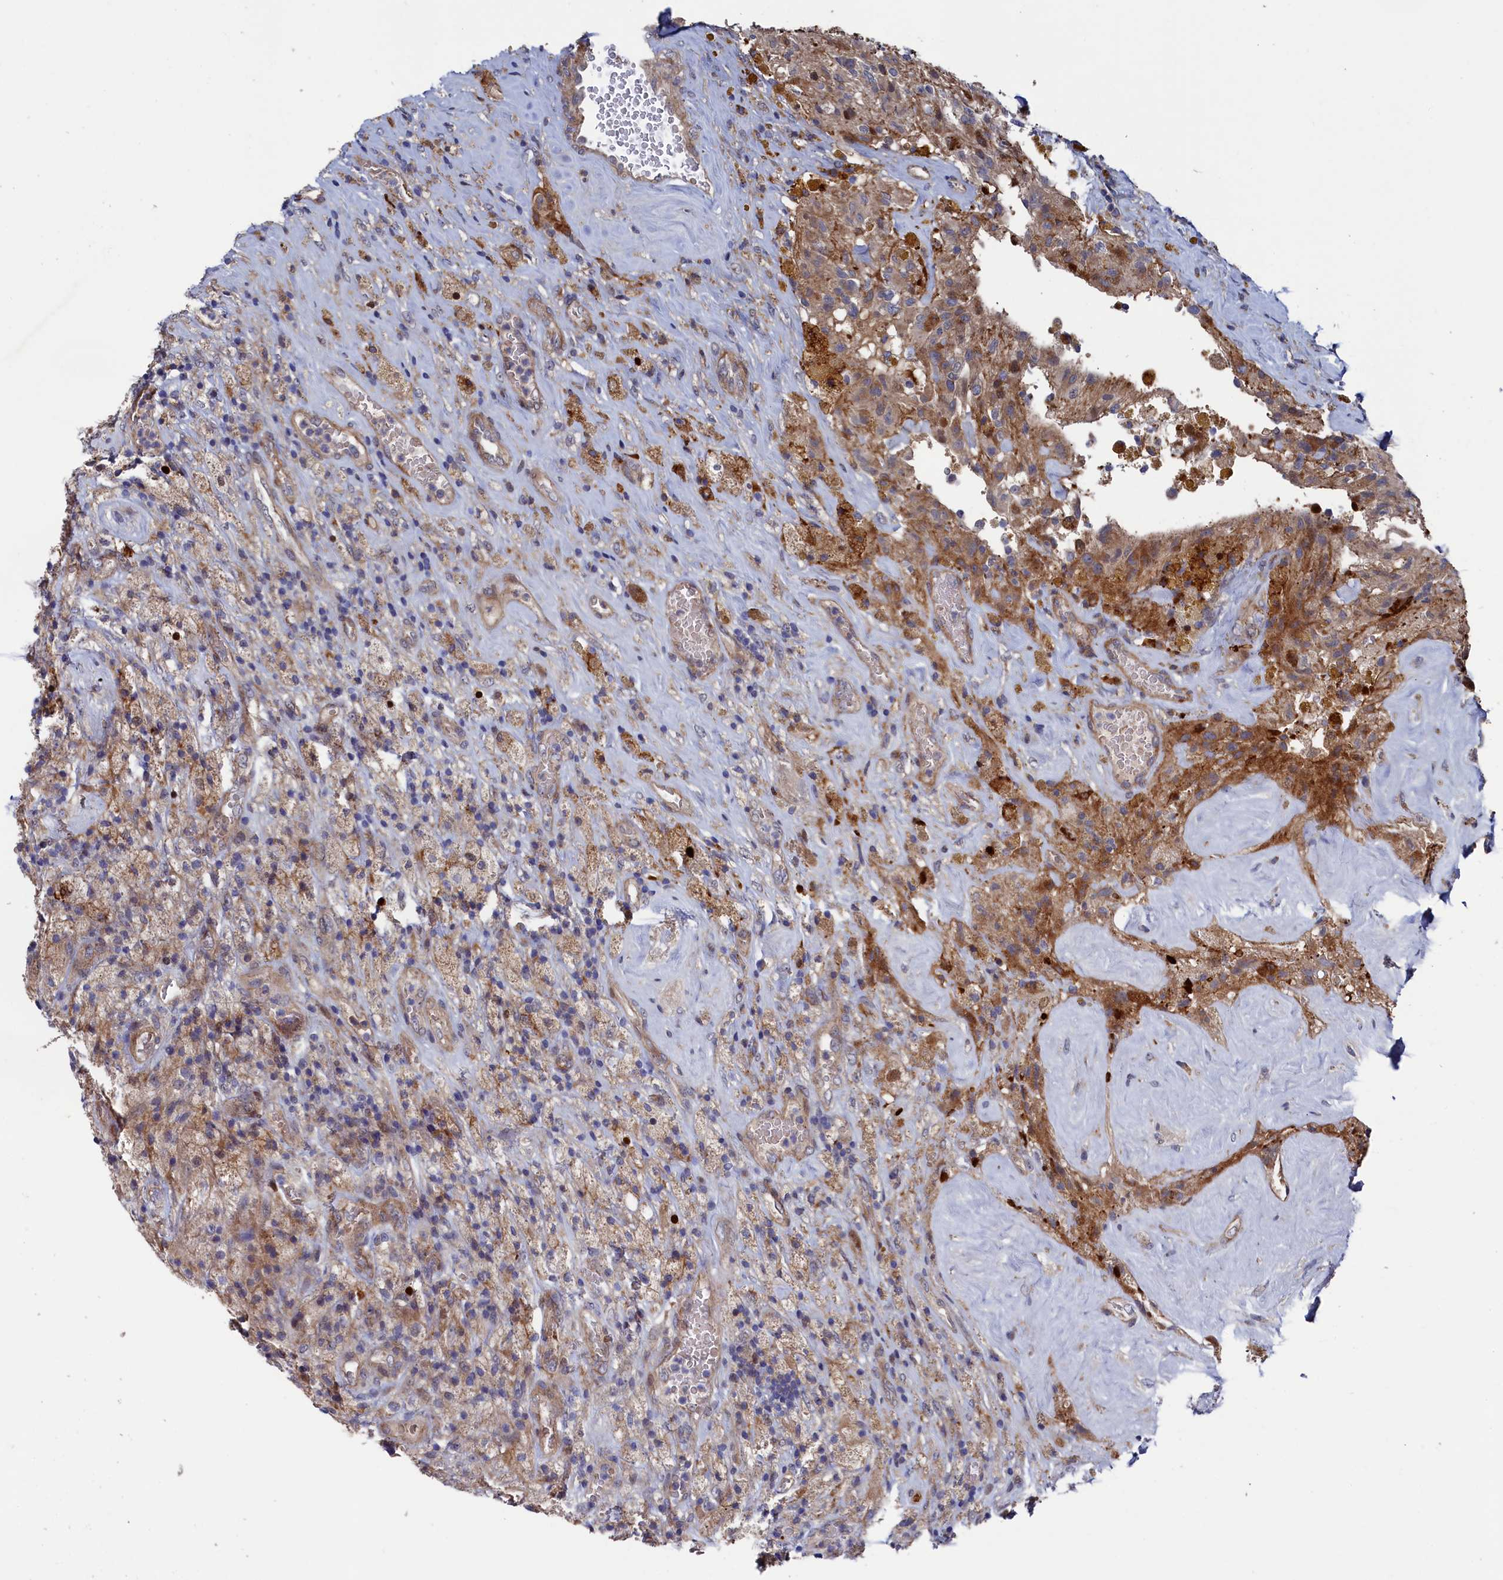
{"staining": {"intensity": "moderate", "quantity": "<25%", "location": "cytoplasmic/membranous,nuclear"}, "tissue": "glioma", "cell_type": "Tumor cells", "image_type": "cancer", "snomed": [{"axis": "morphology", "description": "Glioma, malignant, High grade"}, {"axis": "topography", "description": "Brain"}], "caption": "Tumor cells reveal low levels of moderate cytoplasmic/membranous and nuclear staining in approximately <25% of cells in malignant glioma (high-grade). (Stains: DAB (3,3'-diaminobenzidine) in brown, nuclei in blue, Microscopy: brightfield microscopy at high magnification).", "gene": "ZNF891", "patient": {"sex": "male", "age": 69}}